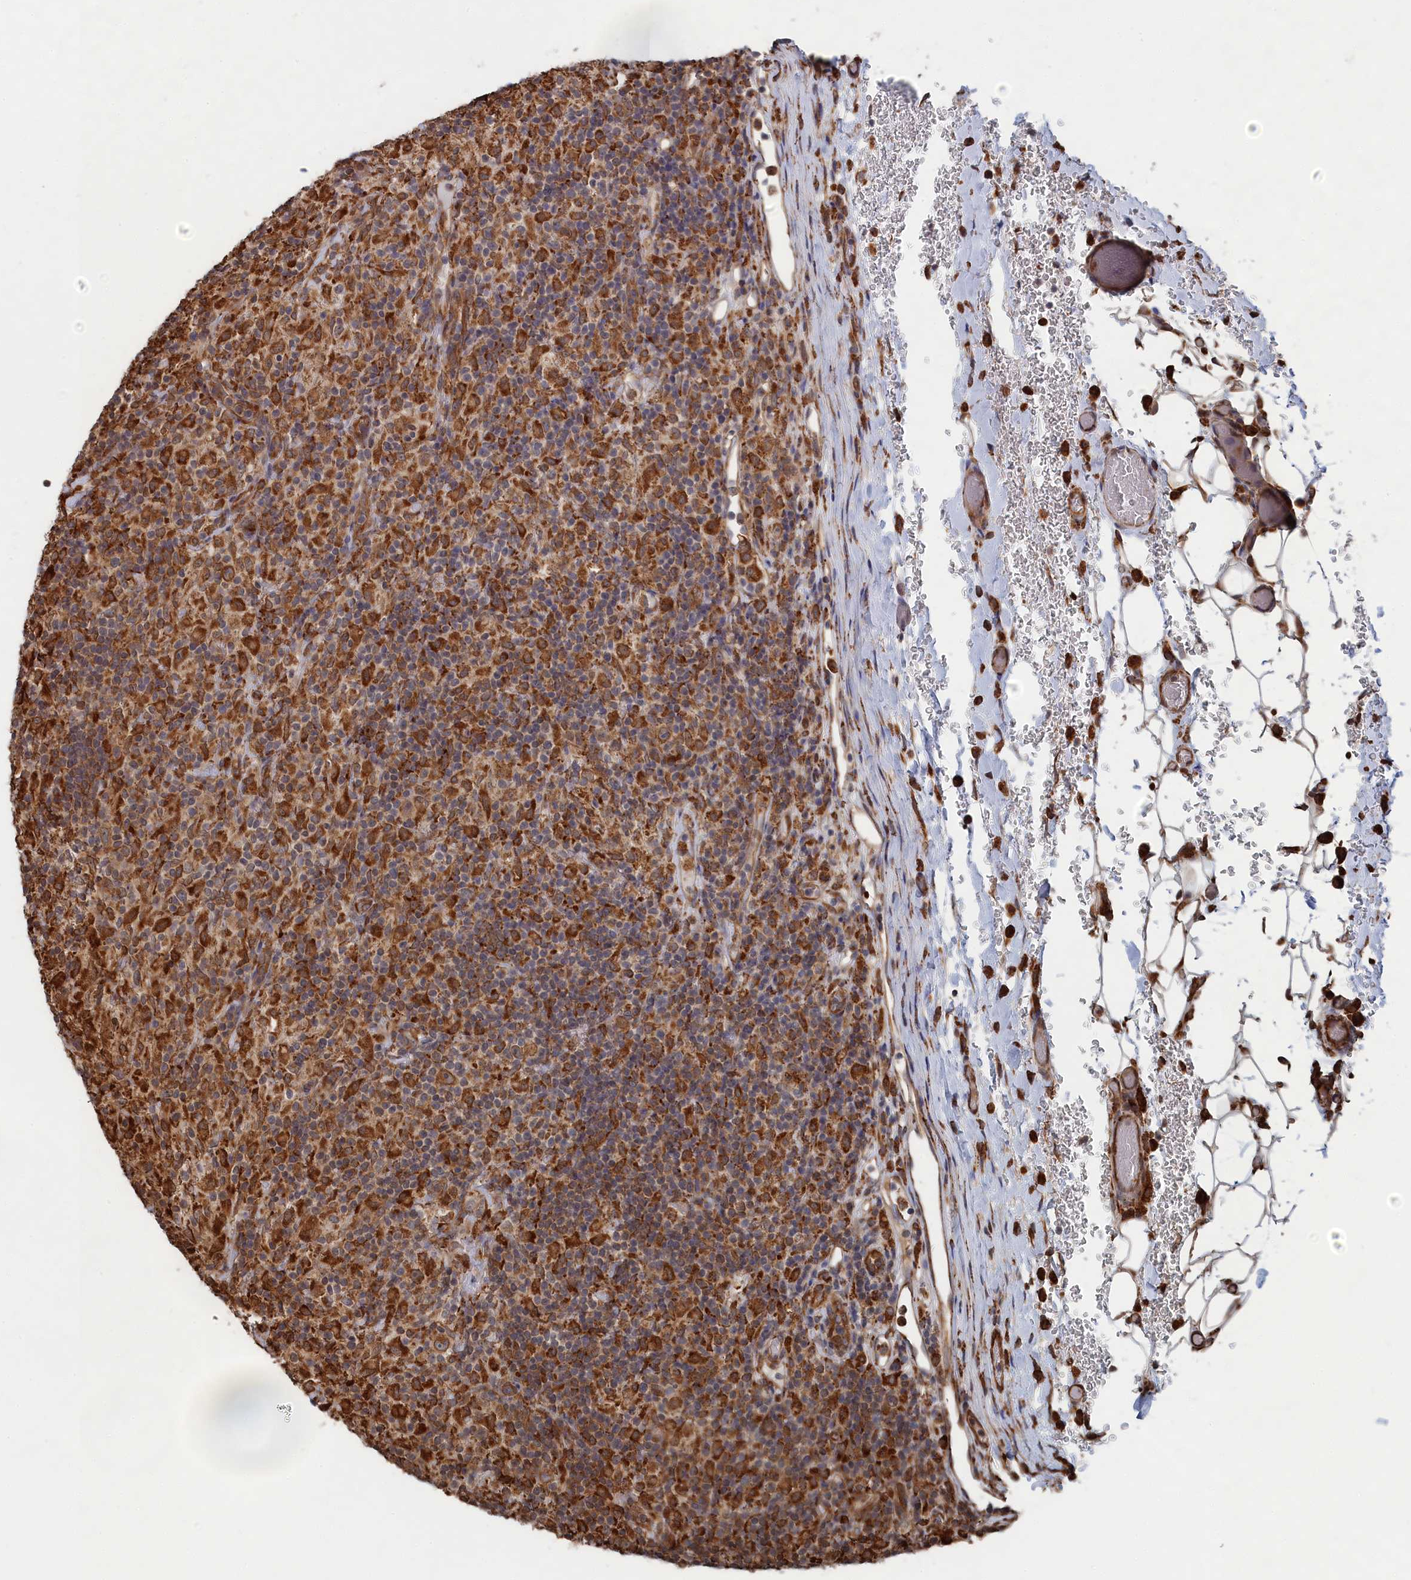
{"staining": {"intensity": "moderate", "quantity": ">75%", "location": "cytoplasmic/membranous"}, "tissue": "lymphoma", "cell_type": "Tumor cells", "image_type": "cancer", "snomed": [{"axis": "morphology", "description": "Hodgkin's disease, NOS"}, {"axis": "topography", "description": "Lymph node"}], "caption": "Tumor cells show medium levels of moderate cytoplasmic/membranous expression in approximately >75% of cells in human Hodgkin's disease.", "gene": "BPIFB6", "patient": {"sex": "male", "age": 70}}